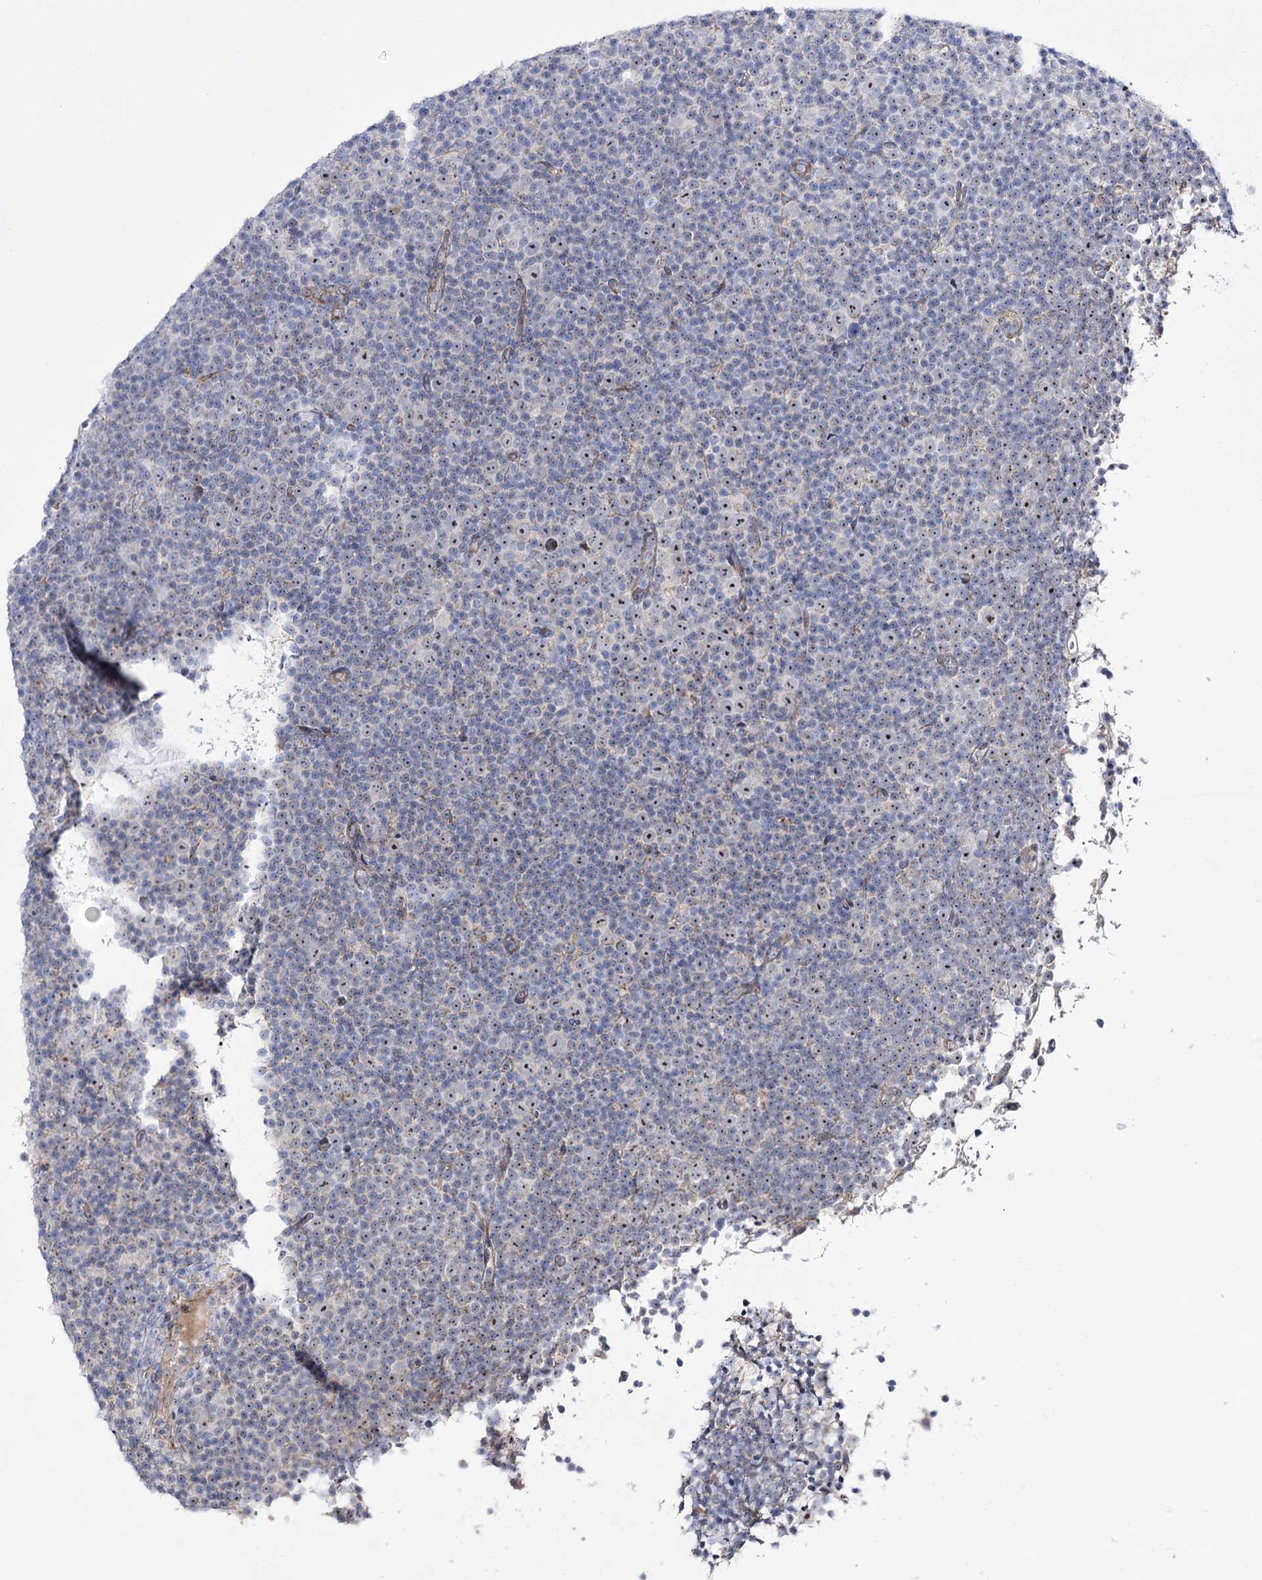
{"staining": {"intensity": "negative", "quantity": "none", "location": "none"}, "tissue": "lymphoma", "cell_type": "Tumor cells", "image_type": "cancer", "snomed": [{"axis": "morphology", "description": "Malignant lymphoma, non-Hodgkin's type, Low grade"}, {"axis": "topography", "description": "Lymph node"}], "caption": "This is an IHC image of human malignant lymphoma, non-Hodgkin's type (low-grade). There is no staining in tumor cells.", "gene": "METTL5", "patient": {"sex": "female", "age": 67}}